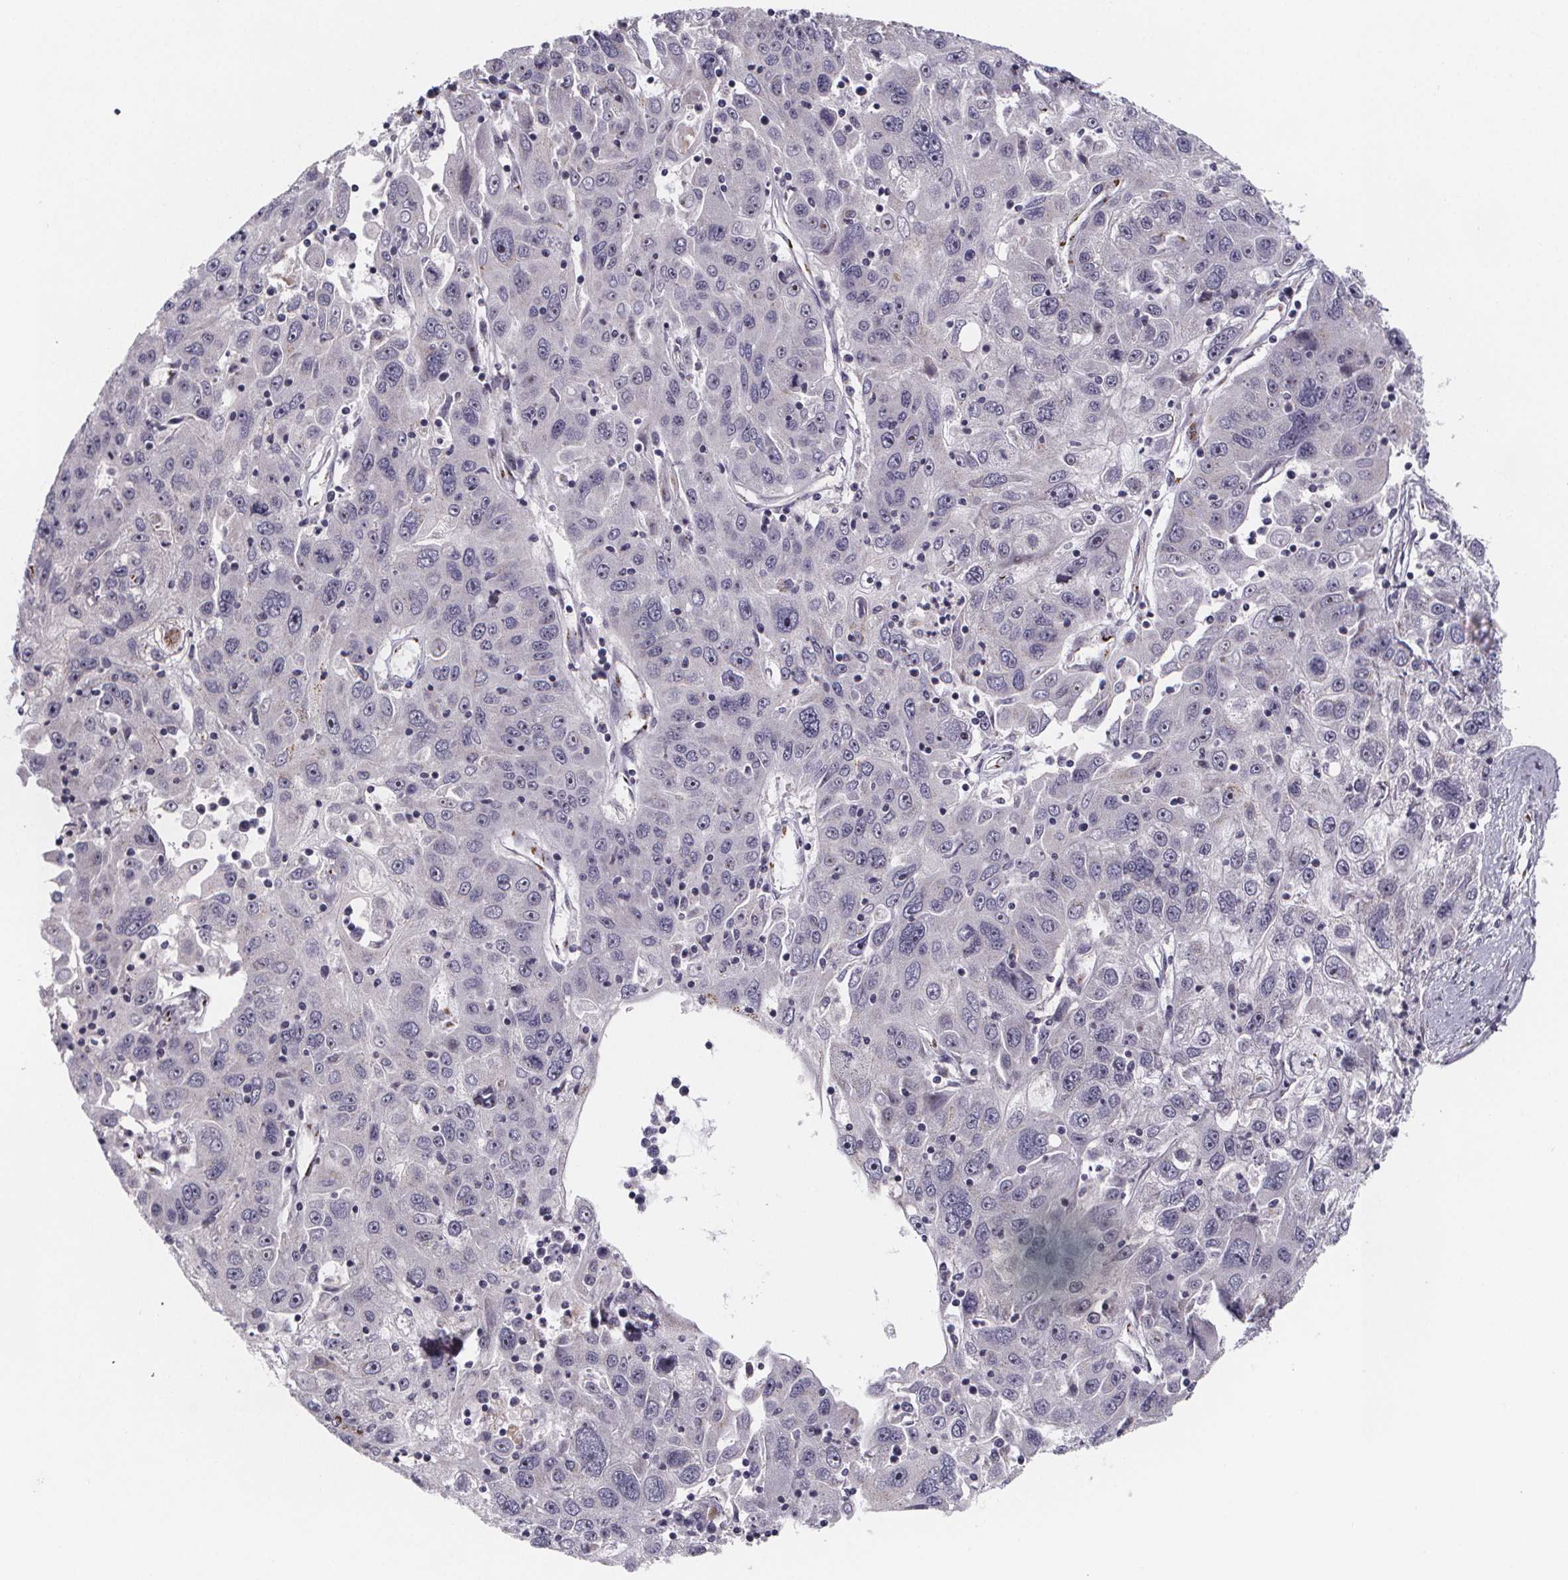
{"staining": {"intensity": "negative", "quantity": "none", "location": "none"}, "tissue": "stomach cancer", "cell_type": "Tumor cells", "image_type": "cancer", "snomed": [{"axis": "morphology", "description": "Adenocarcinoma, NOS"}, {"axis": "topography", "description": "Stomach"}], "caption": "Adenocarcinoma (stomach) was stained to show a protein in brown. There is no significant positivity in tumor cells. (Brightfield microscopy of DAB (3,3'-diaminobenzidine) immunohistochemistry at high magnification).", "gene": "NDST1", "patient": {"sex": "male", "age": 56}}